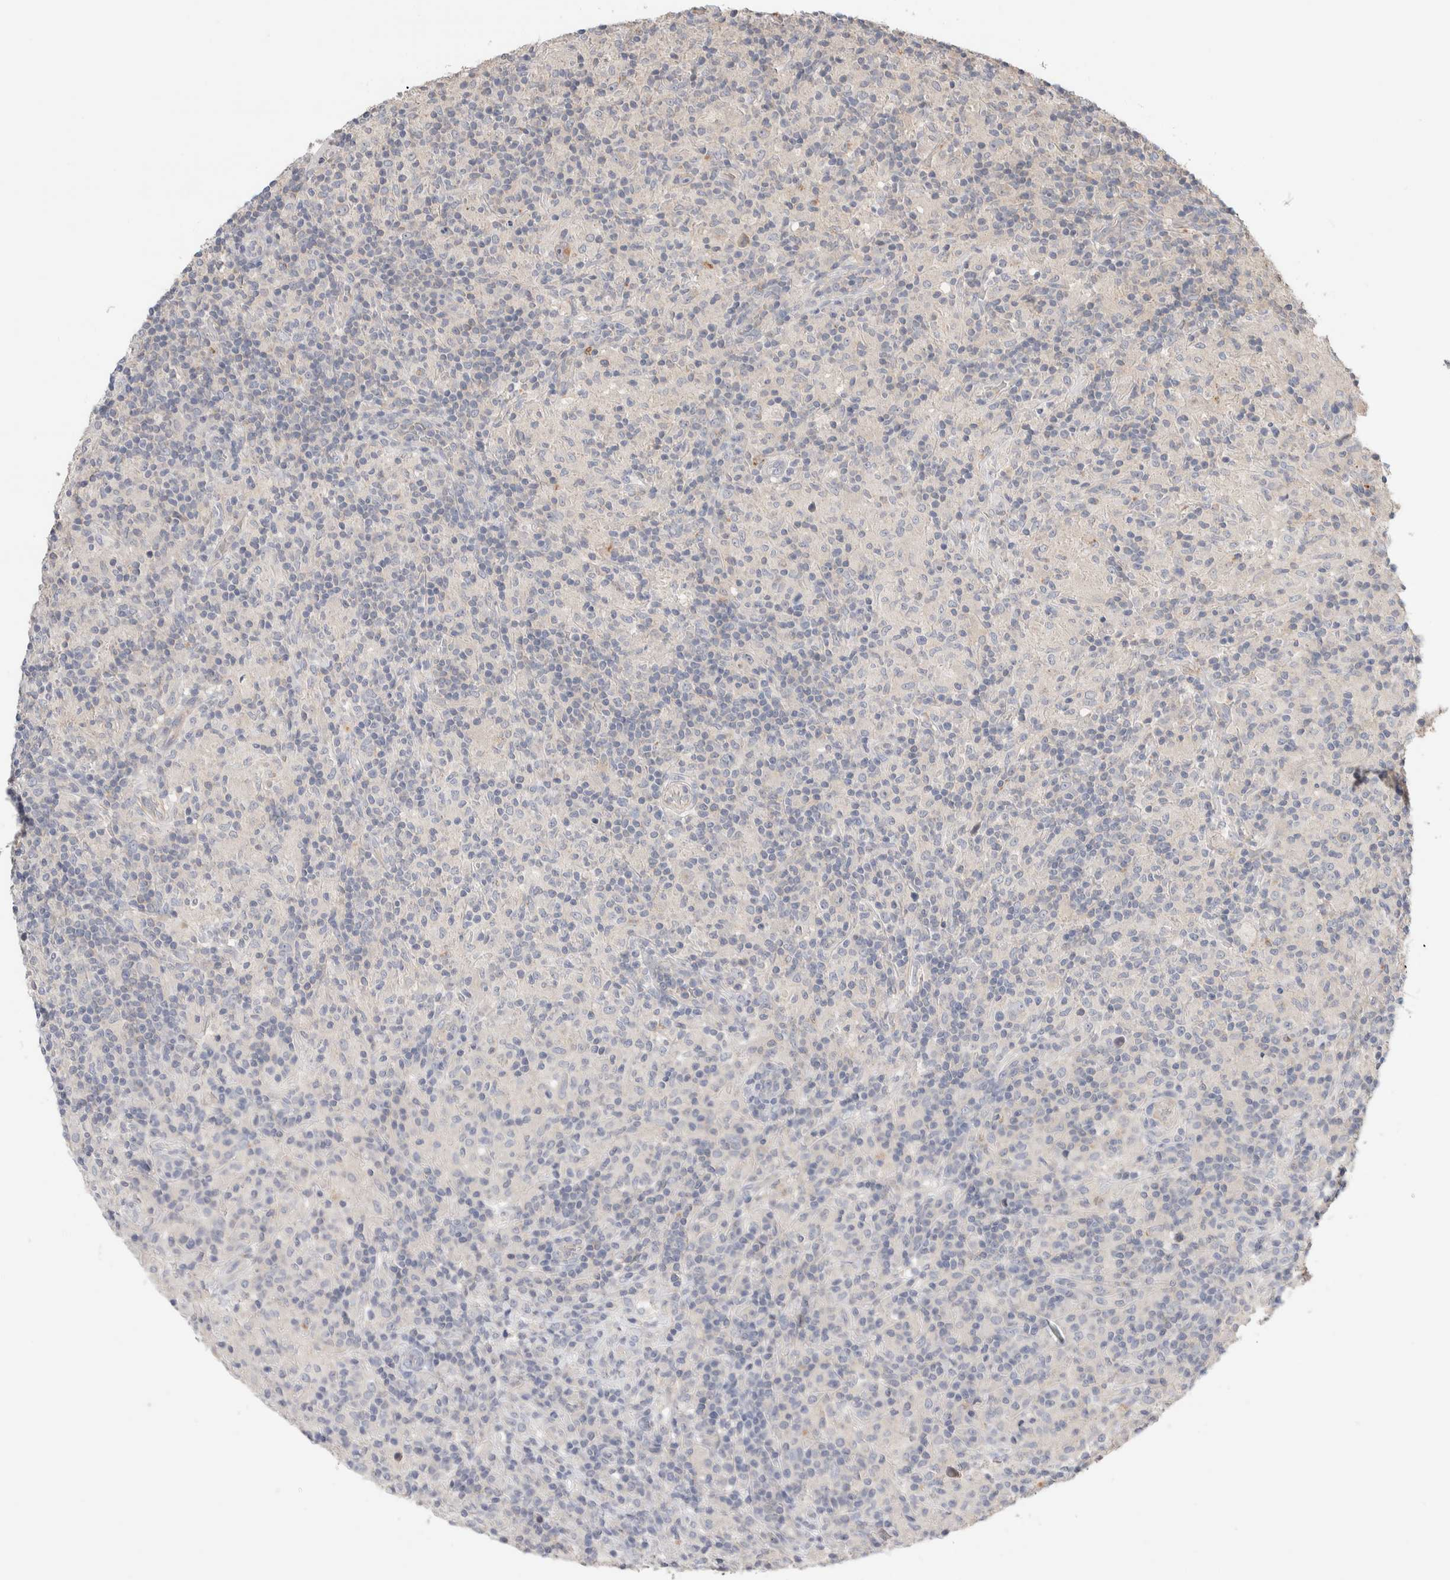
{"staining": {"intensity": "negative", "quantity": "none", "location": "none"}, "tissue": "lymphoma", "cell_type": "Tumor cells", "image_type": "cancer", "snomed": [{"axis": "morphology", "description": "Hodgkin's disease, NOS"}, {"axis": "topography", "description": "Lymph node"}], "caption": "This is an immunohistochemistry photomicrograph of Hodgkin's disease. There is no staining in tumor cells.", "gene": "WDR91", "patient": {"sex": "male", "age": 70}}